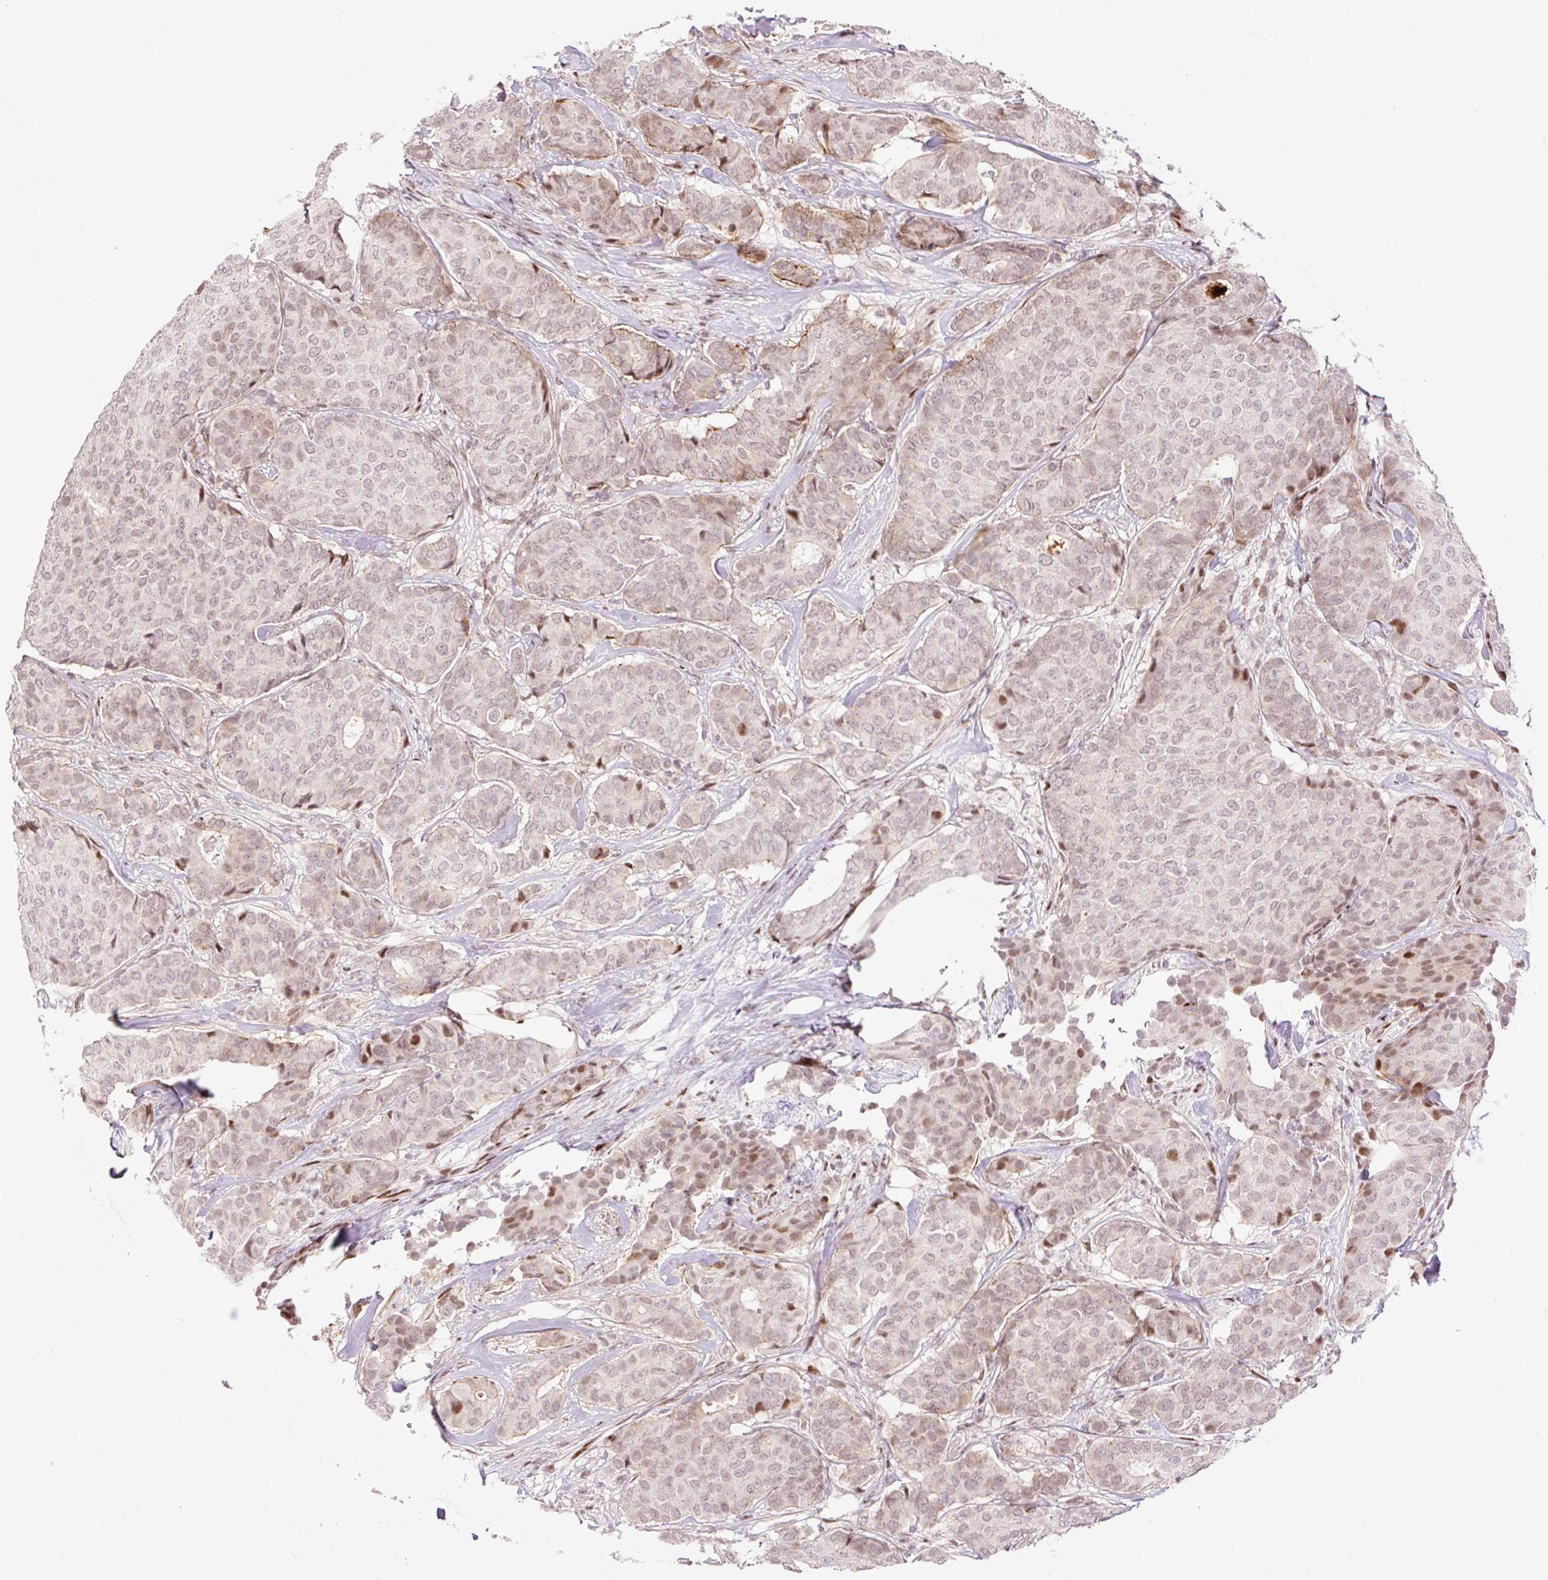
{"staining": {"intensity": "strong", "quantity": "<25%", "location": "nuclear"}, "tissue": "breast cancer", "cell_type": "Tumor cells", "image_type": "cancer", "snomed": [{"axis": "morphology", "description": "Duct carcinoma"}, {"axis": "topography", "description": "Breast"}], "caption": "This image displays IHC staining of breast cancer (infiltrating ductal carcinoma), with medium strong nuclear positivity in about <25% of tumor cells.", "gene": "RIPPLY3", "patient": {"sex": "female", "age": 75}}